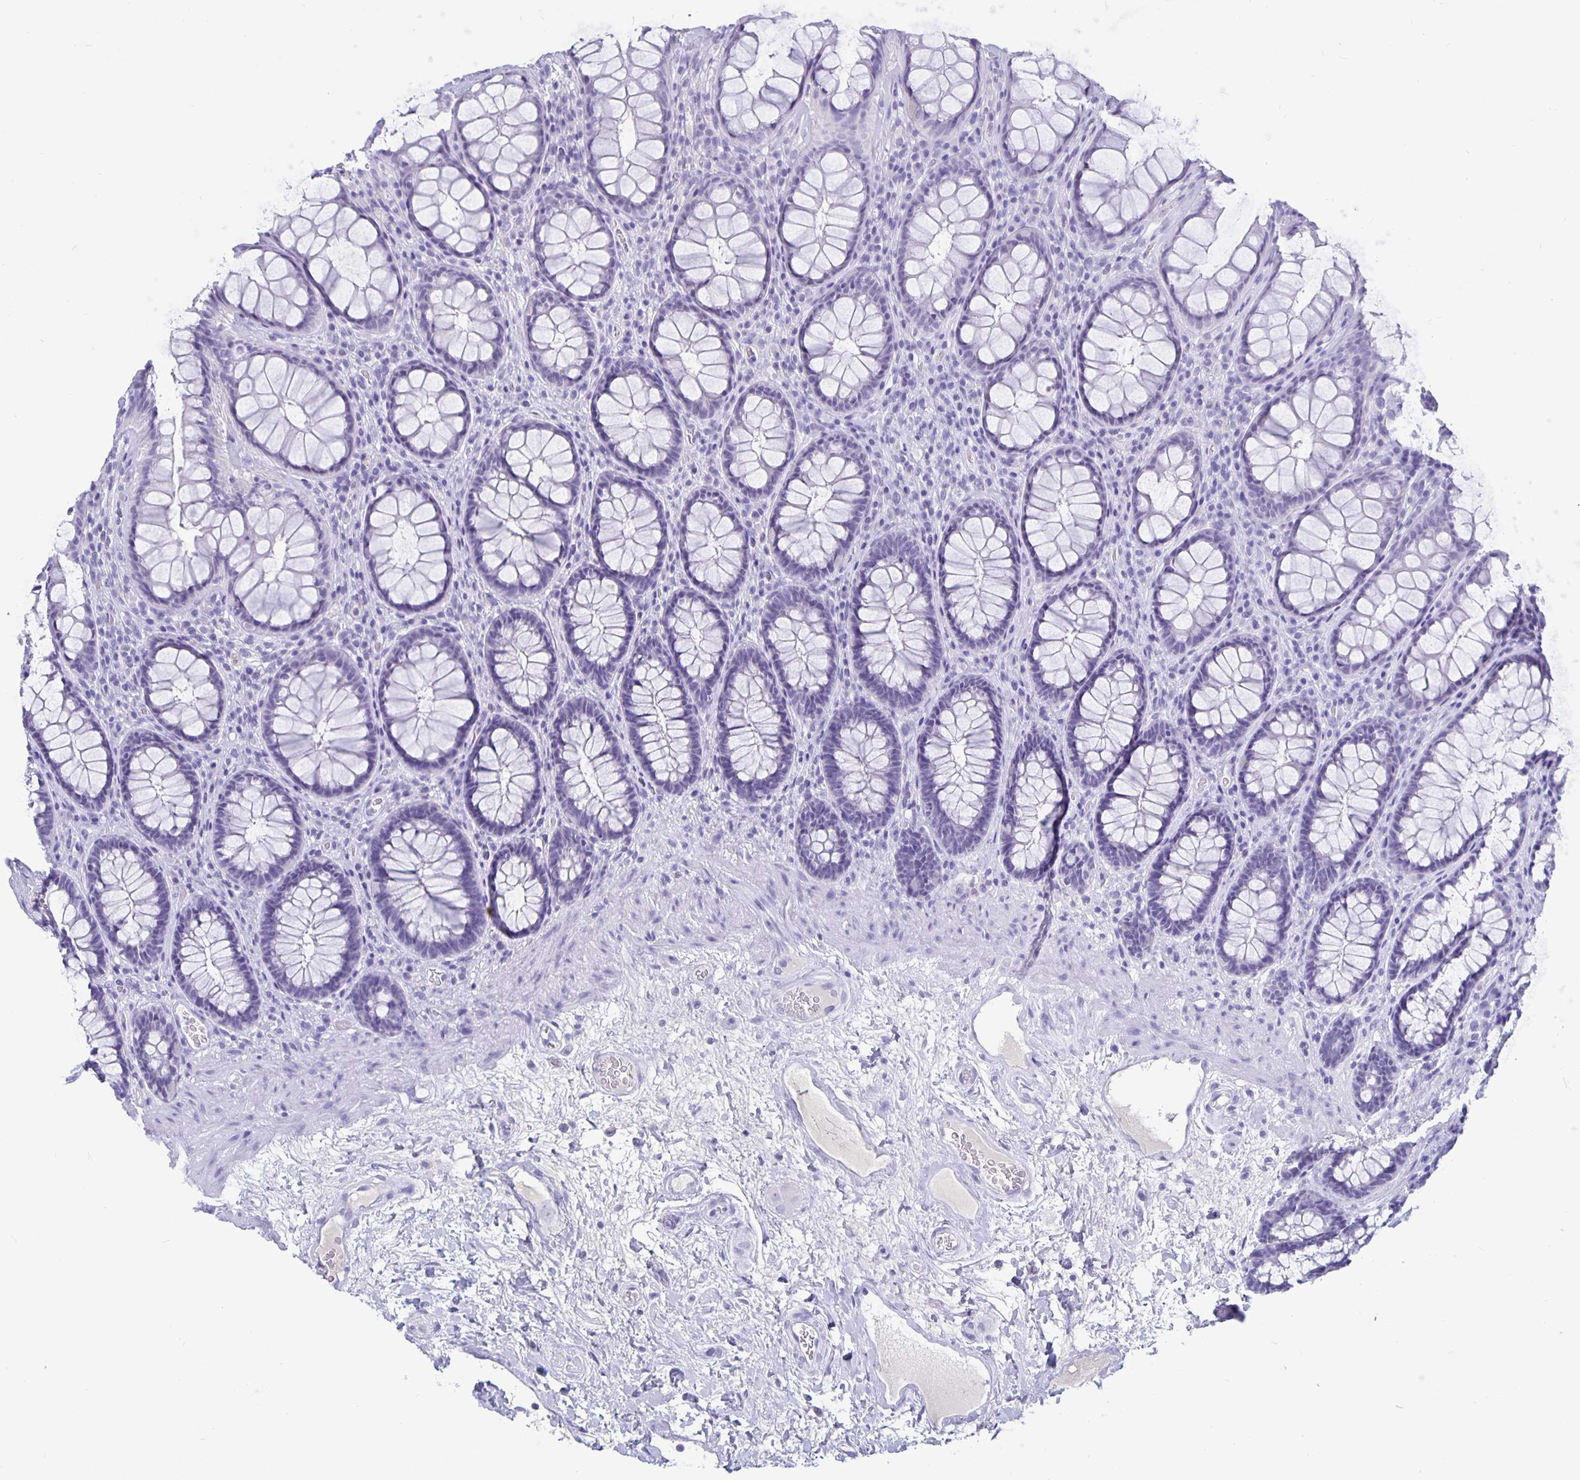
{"staining": {"intensity": "negative", "quantity": "none", "location": "none"}, "tissue": "rectum", "cell_type": "Glandular cells", "image_type": "normal", "snomed": [{"axis": "morphology", "description": "Normal tissue, NOS"}, {"axis": "topography", "description": "Rectum"}], "caption": "High power microscopy photomicrograph of an IHC micrograph of unremarkable rectum, revealing no significant positivity in glandular cells.", "gene": "BPIFA3", "patient": {"sex": "male", "age": 72}}